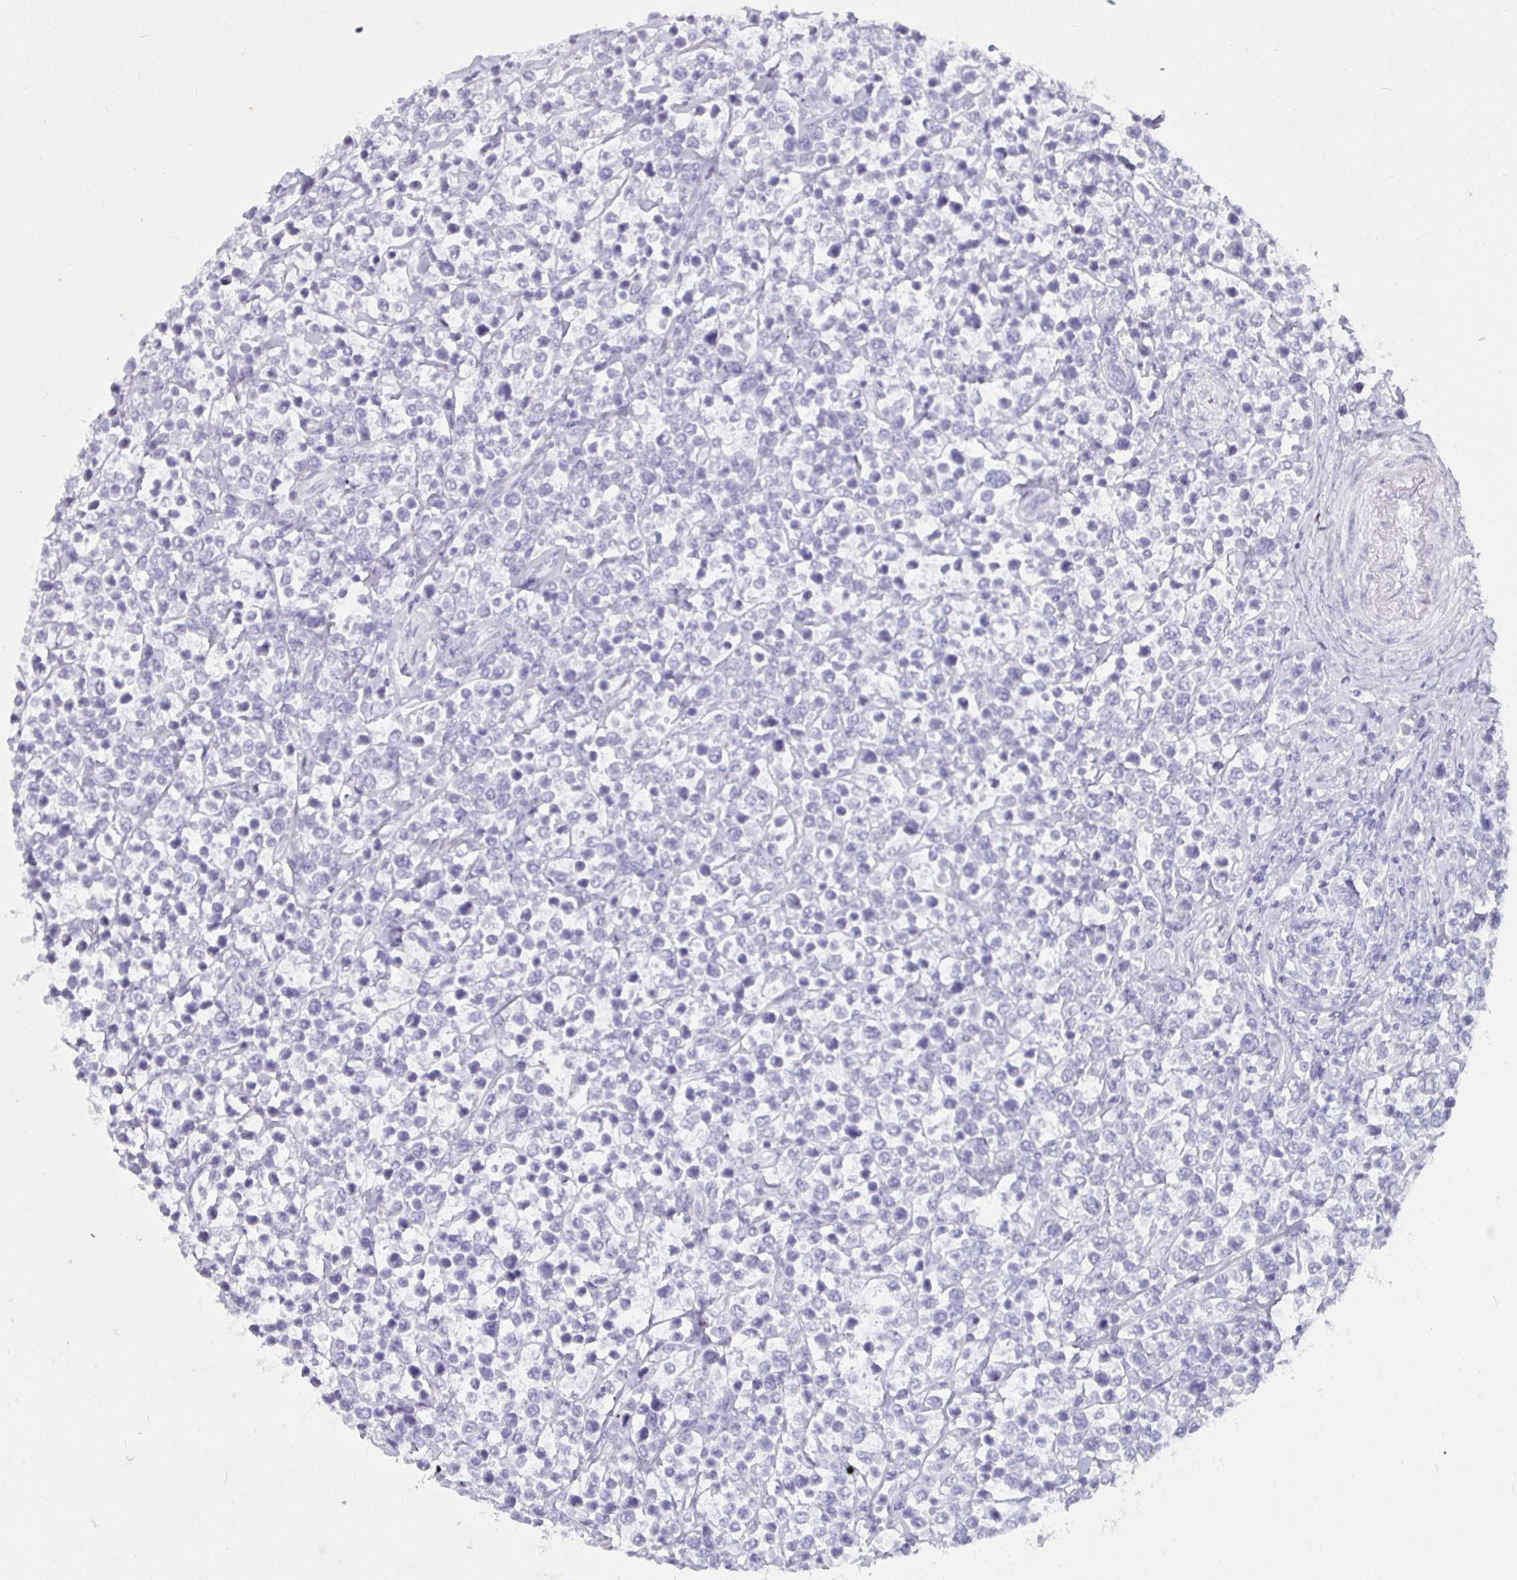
{"staining": {"intensity": "negative", "quantity": "none", "location": "none"}, "tissue": "lymphoma", "cell_type": "Tumor cells", "image_type": "cancer", "snomed": [{"axis": "morphology", "description": "Malignant lymphoma, non-Hodgkin's type, High grade"}, {"axis": "topography", "description": "Soft tissue"}], "caption": "Protein analysis of lymphoma shows no significant expression in tumor cells. (DAB (3,3'-diaminobenzidine) immunohistochemistry with hematoxylin counter stain).", "gene": "MLH1", "patient": {"sex": "female", "age": 56}}